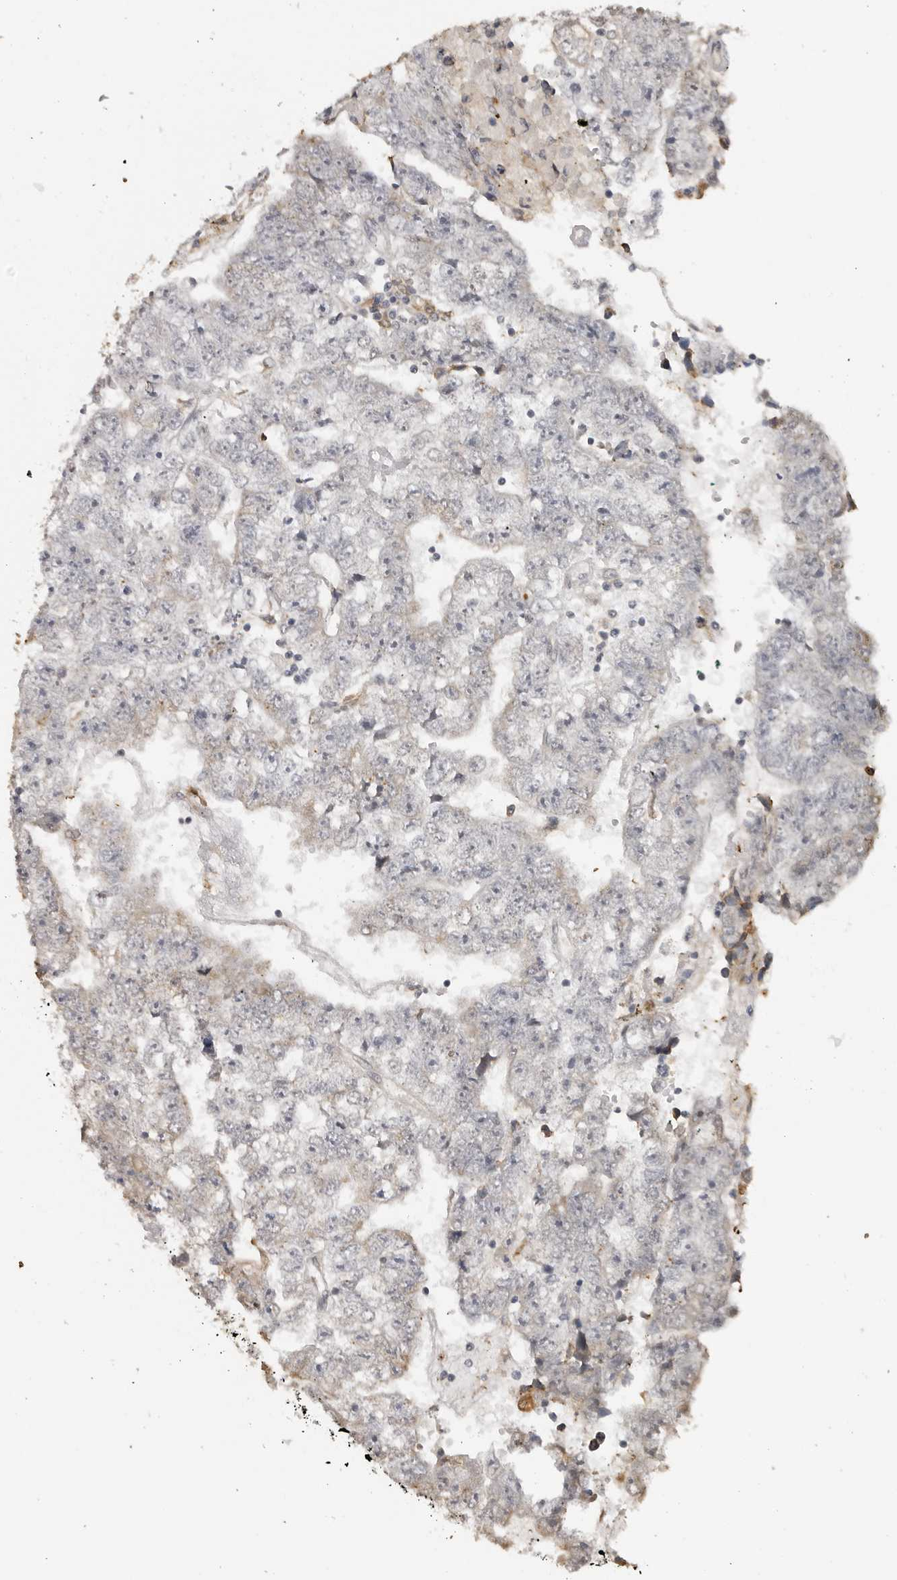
{"staining": {"intensity": "negative", "quantity": "none", "location": "none"}, "tissue": "testis cancer", "cell_type": "Tumor cells", "image_type": "cancer", "snomed": [{"axis": "morphology", "description": "Carcinoma, Embryonal, NOS"}, {"axis": "topography", "description": "Testis"}], "caption": "Immunohistochemistry (IHC) of testis cancer demonstrates no positivity in tumor cells.", "gene": "IDO1", "patient": {"sex": "male", "age": 25}}